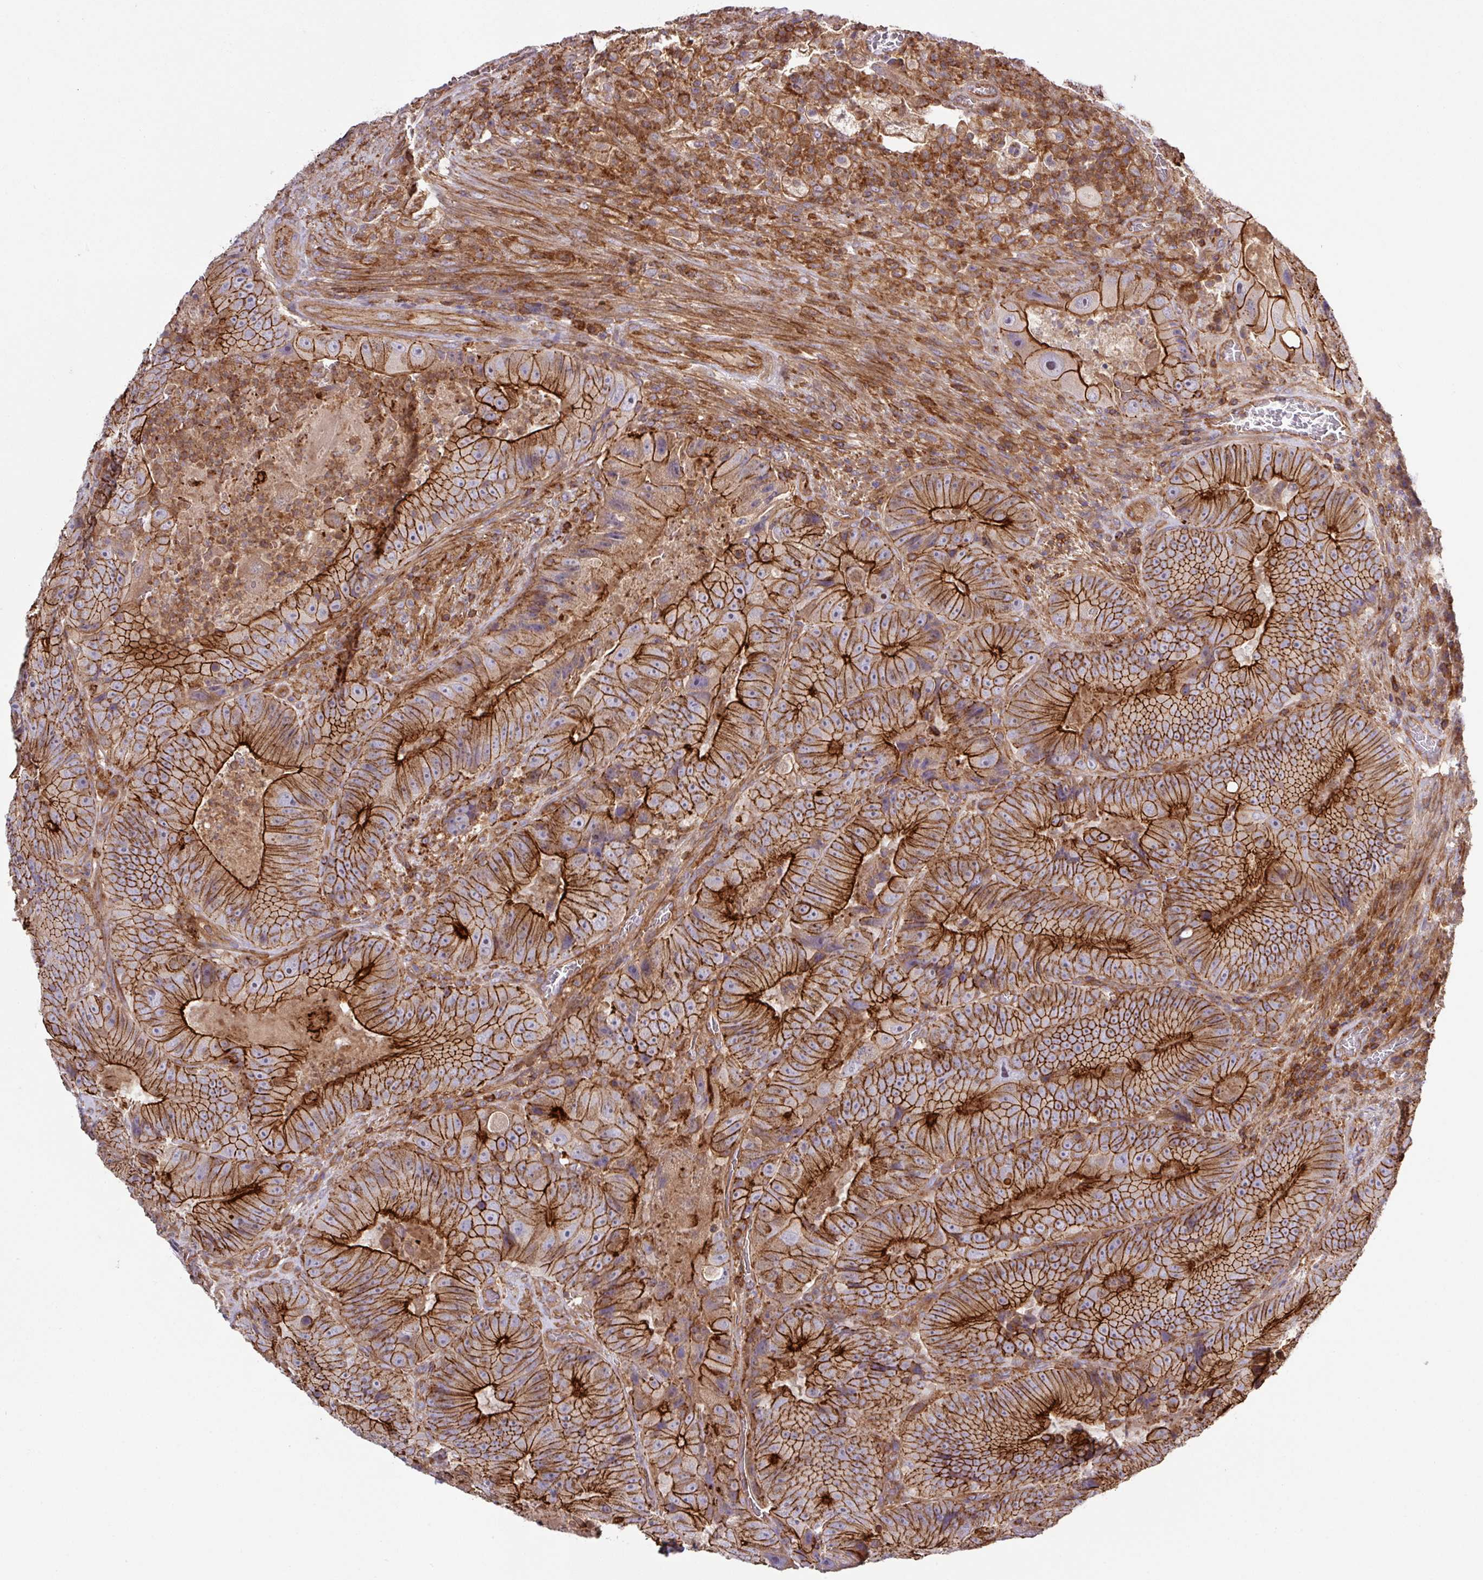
{"staining": {"intensity": "strong", "quantity": ">75%", "location": "cytoplasmic/membranous"}, "tissue": "colorectal cancer", "cell_type": "Tumor cells", "image_type": "cancer", "snomed": [{"axis": "morphology", "description": "Adenocarcinoma, NOS"}, {"axis": "topography", "description": "Colon"}], "caption": "A high amount of strong cytoplasmic/membranous positivity is identified in about >75% of tumor cells in colorectal cancer tissue.", "gene": "RIC1", "patient": {"sex": "female", "age": 86}}